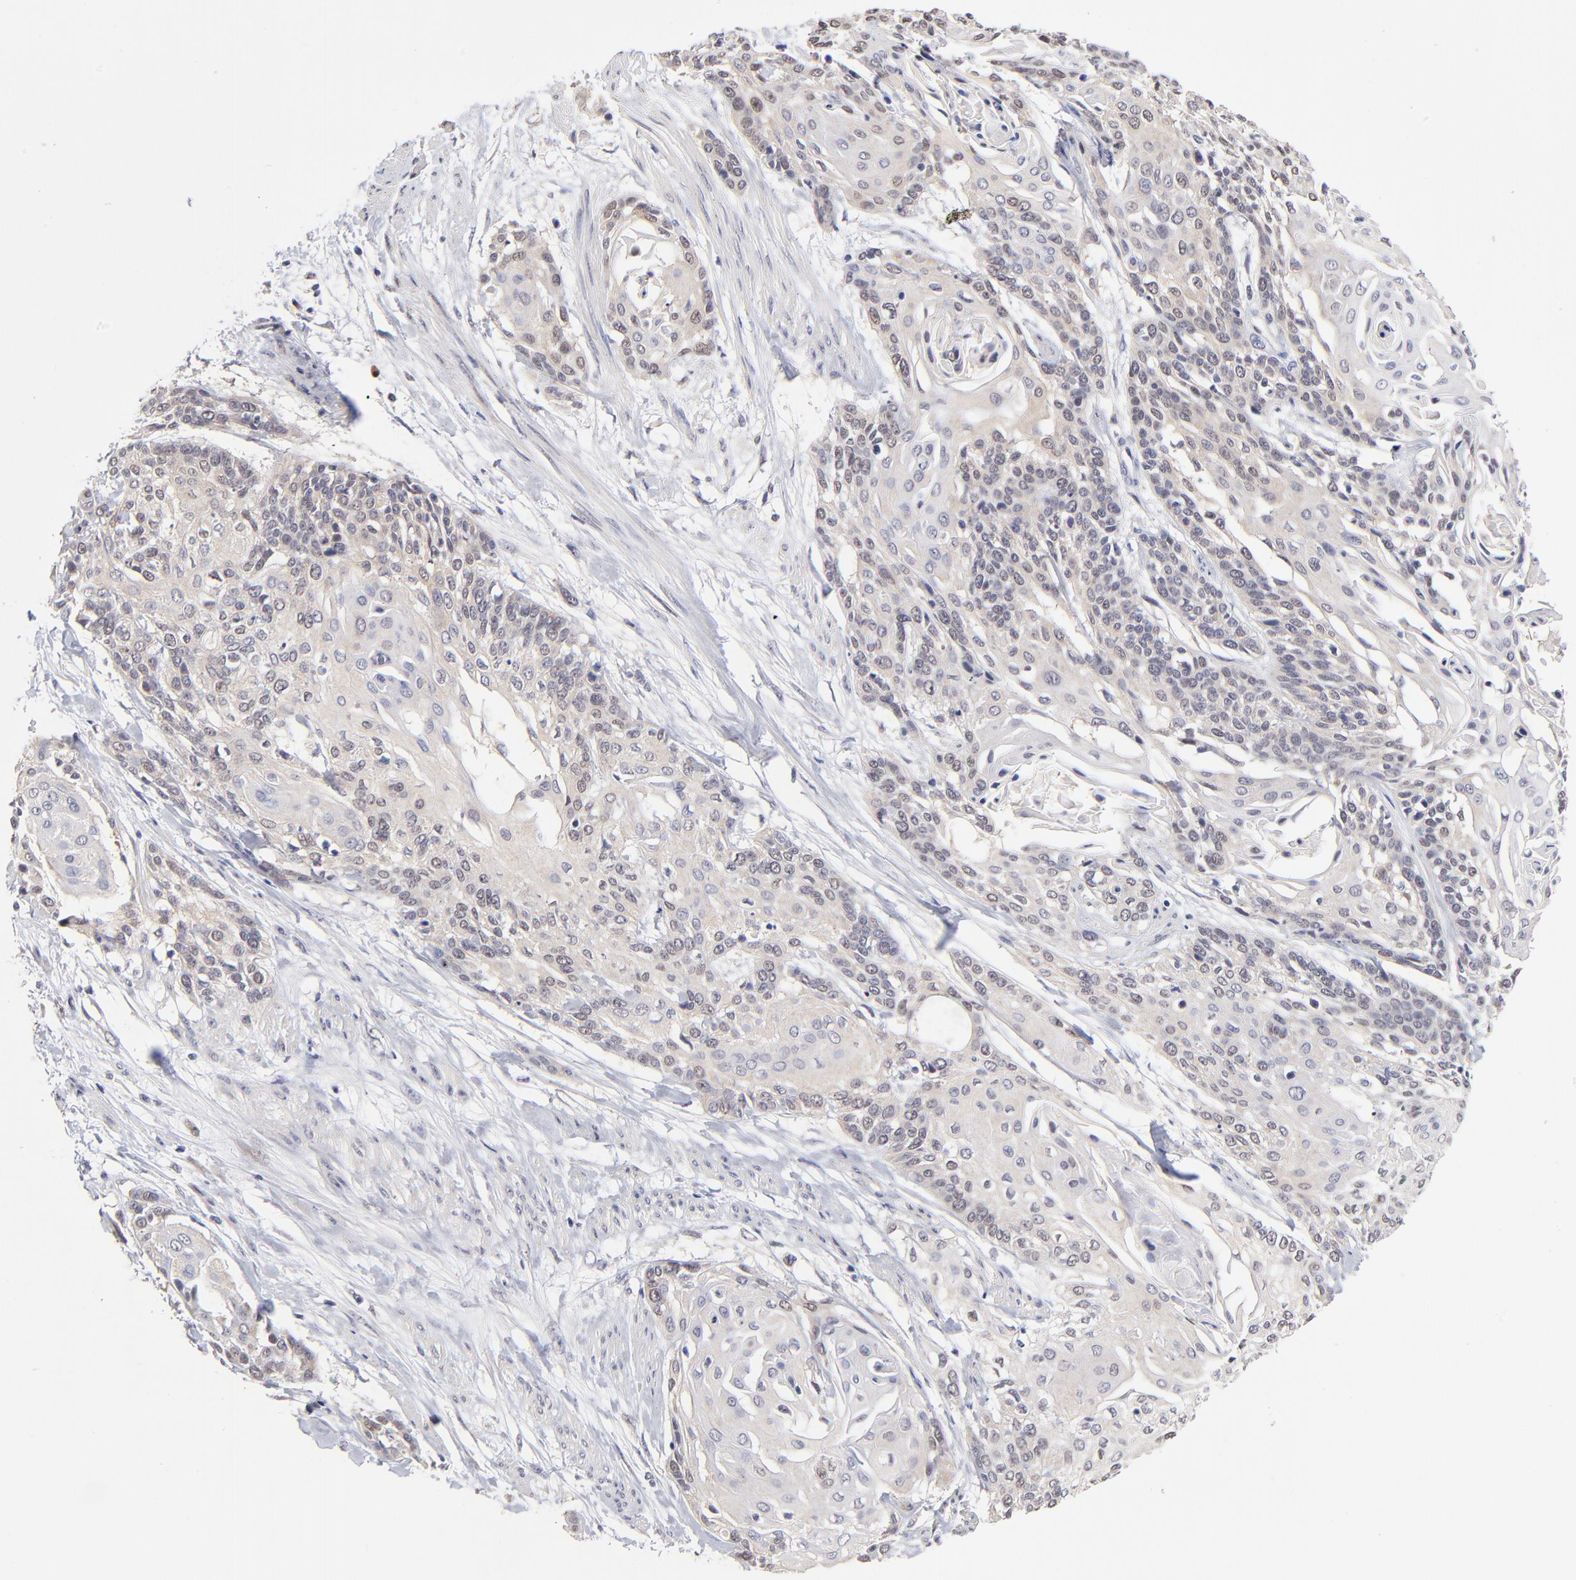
{"staining": {"intensity": "weak", "quantity": "25%-75%", "location": "cytoplasmic/membranous"}, "tissue": "cervical cancer", "cell_type": "Tumor cells", "image_type": "cancer", "snomed": [{"axis": "morphology", "description": "Squamous cell carcinoma, NOS"}, {"axis": "topography", "description": "Cervix"}], "caption": "The immunohistochemical stain shows weak cytoplasmic/membranous staining in tumor cells of cervical cancer tissue.", "gene": "ZNF10", "patient": {"sex": "female", "age": 57}}